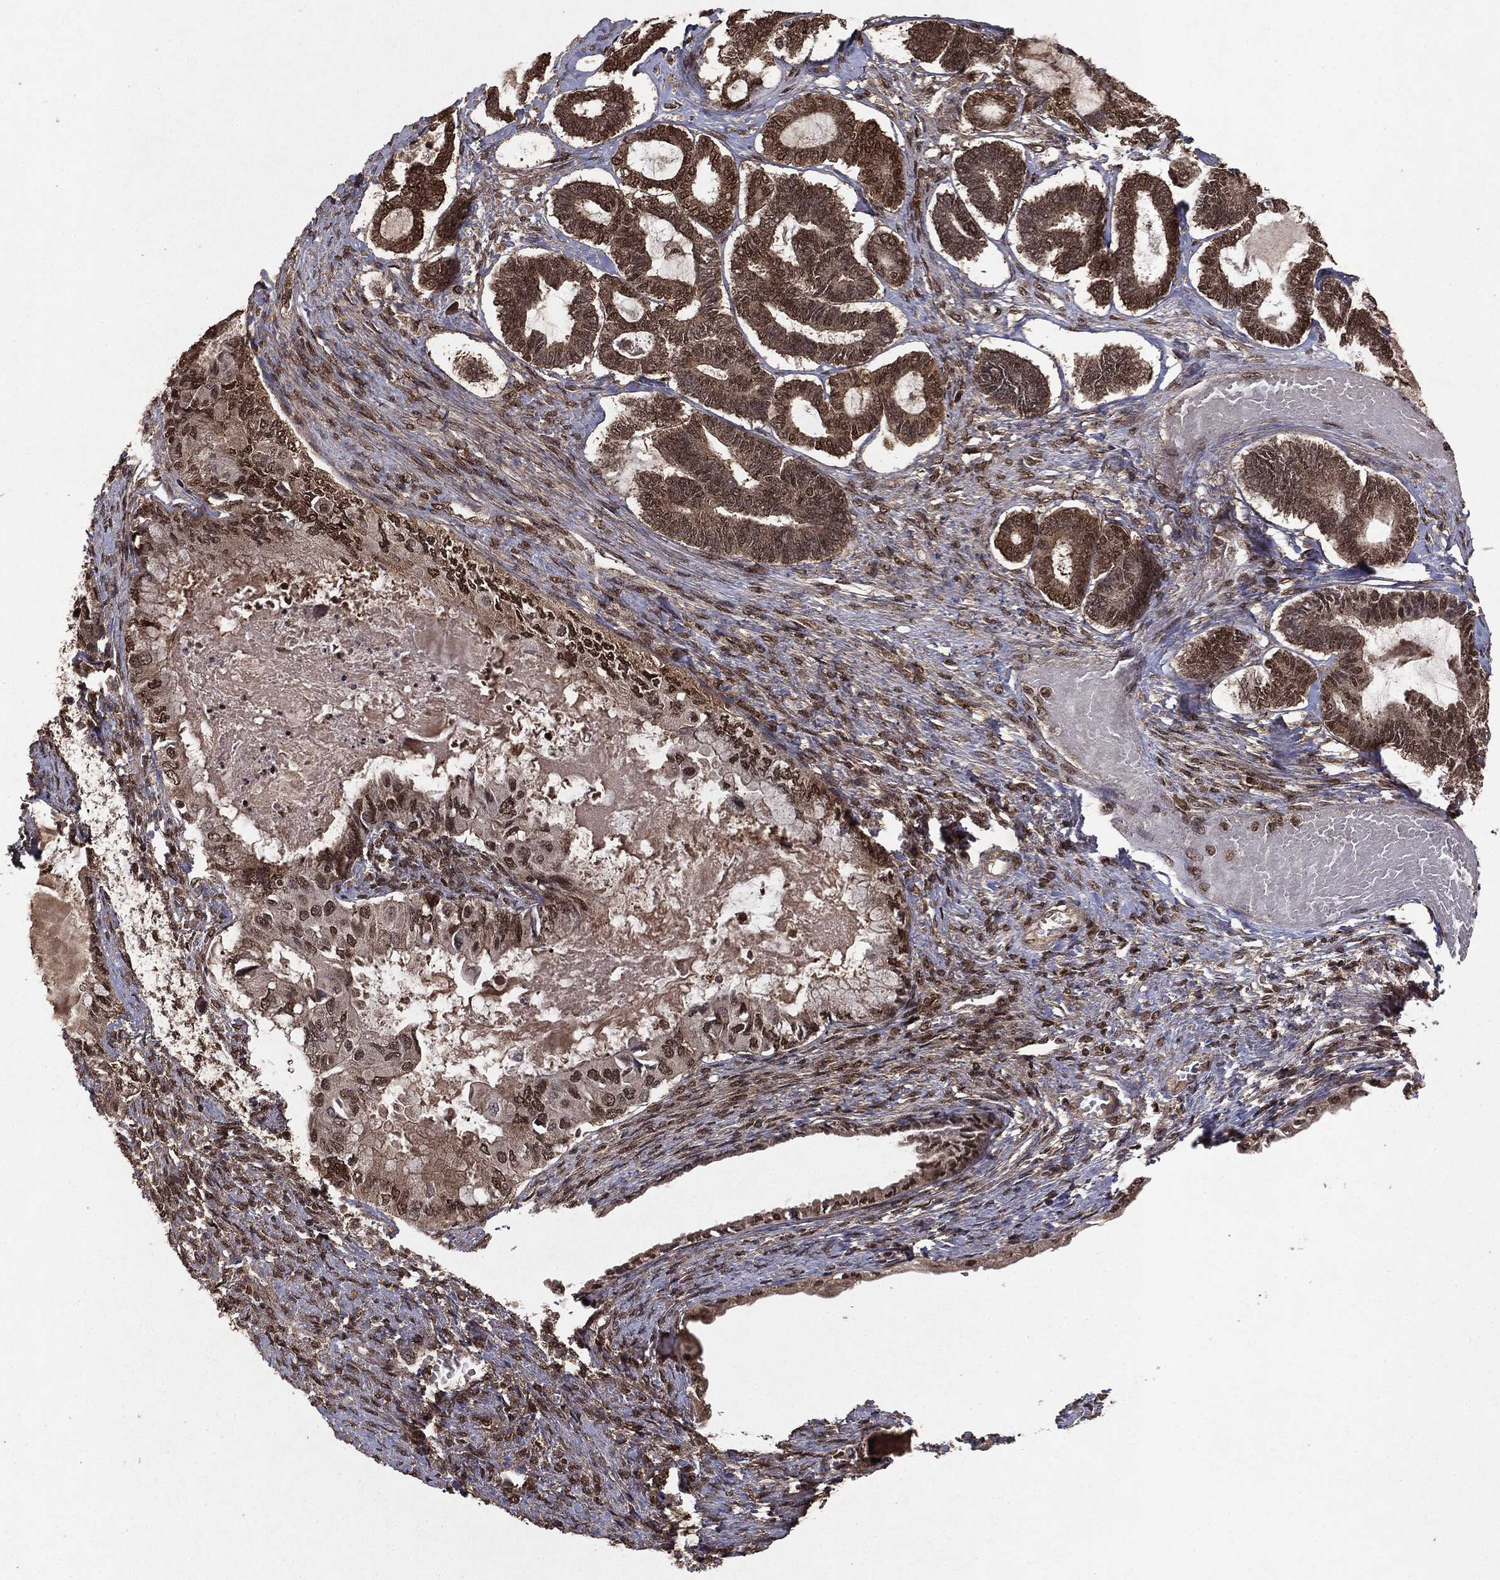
{"staining": {"intensity": "weak", "quantity": ">75%", "location": "cytoplasmic/membranous,nuclear"}, "tissue": "ovarian cancer", "cell_type": "Tumor cells", "image_type": "cancer", "snomed": [{"axis": "morphology", "description": "Carcinoma, endometroid"}, {"axis": "topography", "description": "Ovary"}], "caption": "The image exhibits a brown stain indicating the presence of a protein in the cytoplasmic/membranous and nuclear of tumor cells in ovarian cancer.", "gene": "PEBP1", "patient": {"sex": "female", "age": 70}}